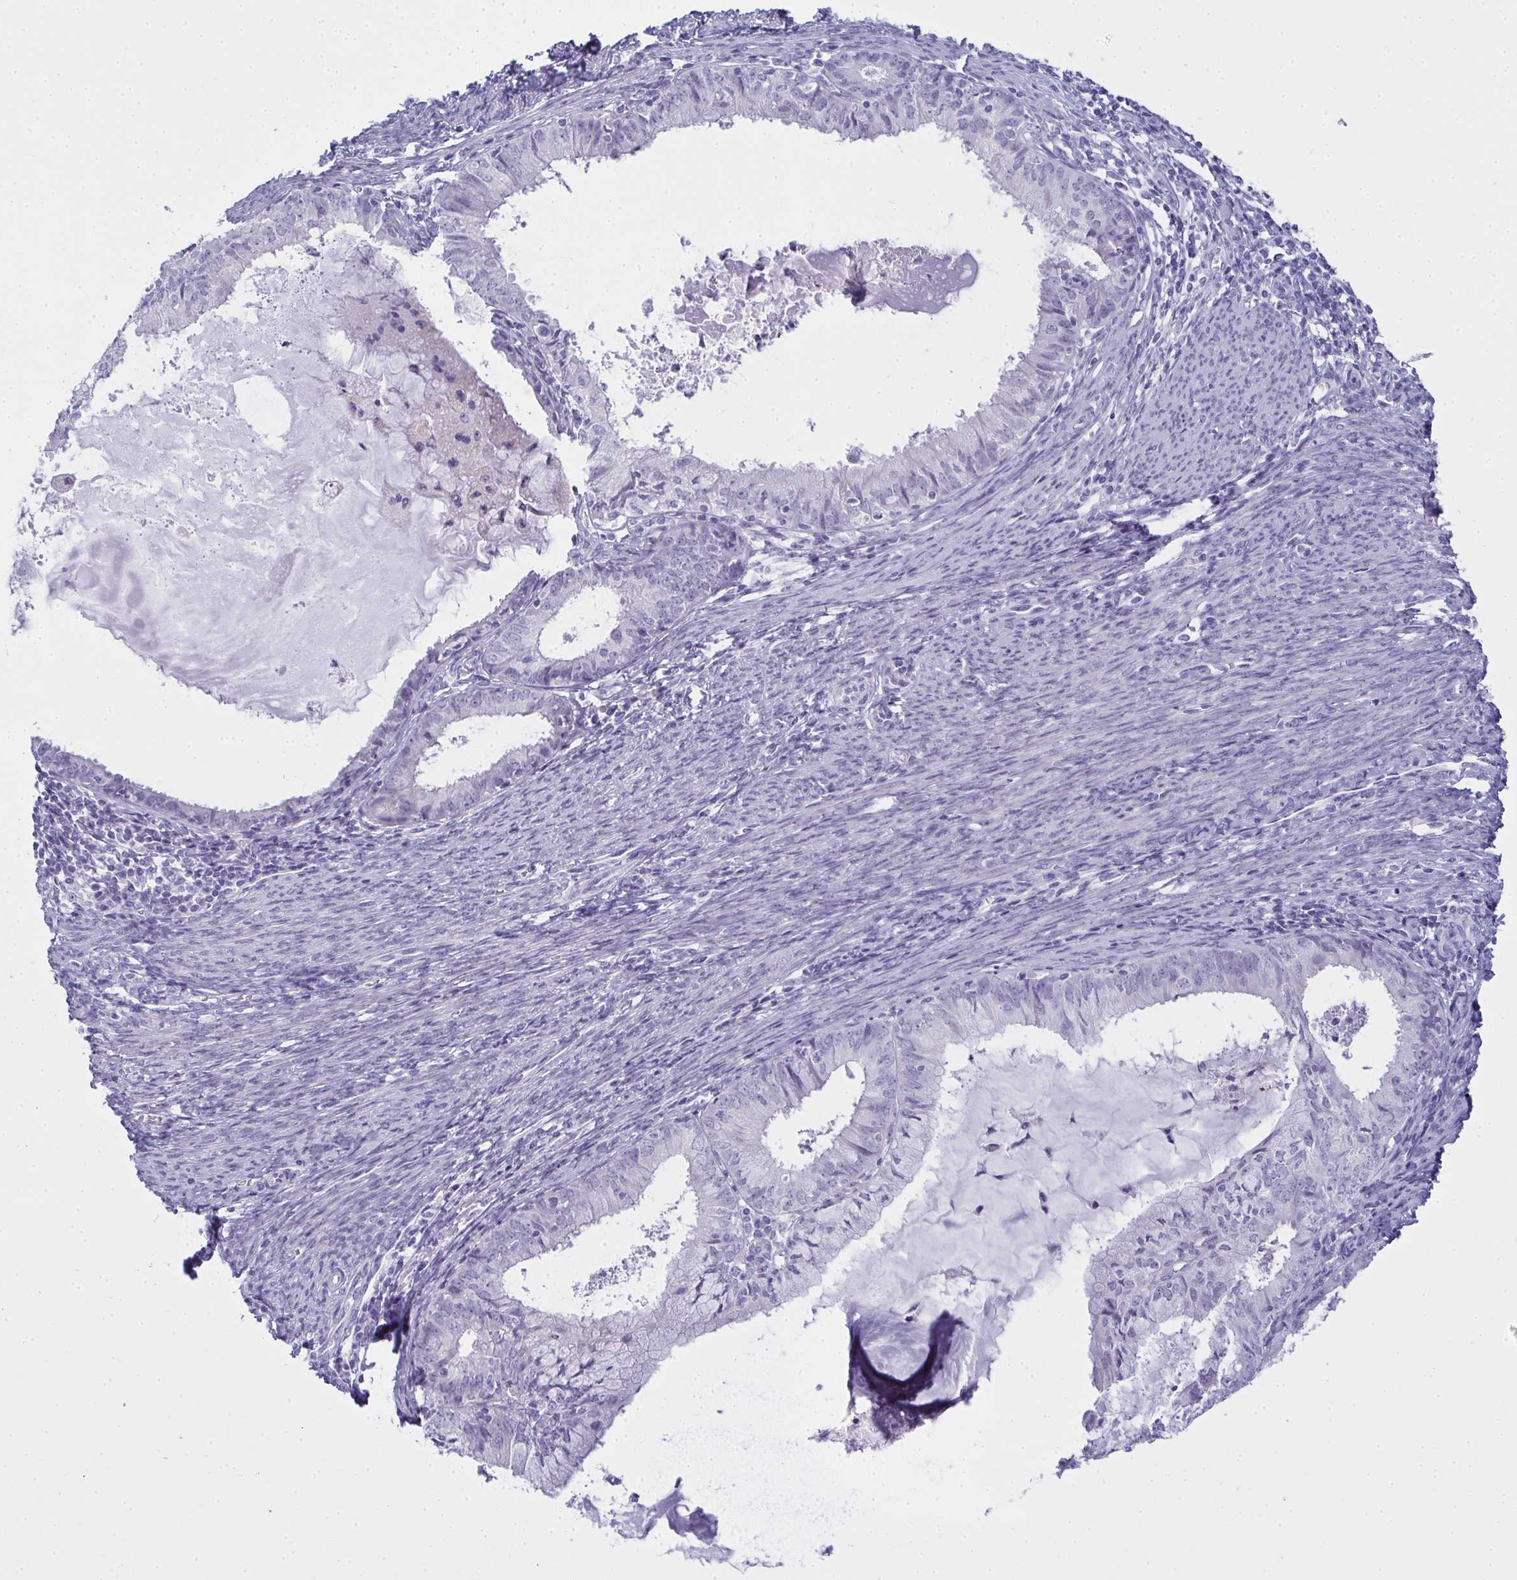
{"staining": {"intensity": "negative", "quantity": "none", "location": "none"}, "tissue": "endometrial cancer", "cell_type": "Tumor cells", "image_type": "cancer", "snomed": [{"axis": "morphology", "description": "Adenocarcinoma, NOS"}, {"axis": "topography", "description": "Endometrium"}], "caption": "The image exhibits no significant expression in tumor cells of adenocarcinoma (endometrial).", "gene": "SLC36A2", "patient": {"sex": "female", "age": 57}}